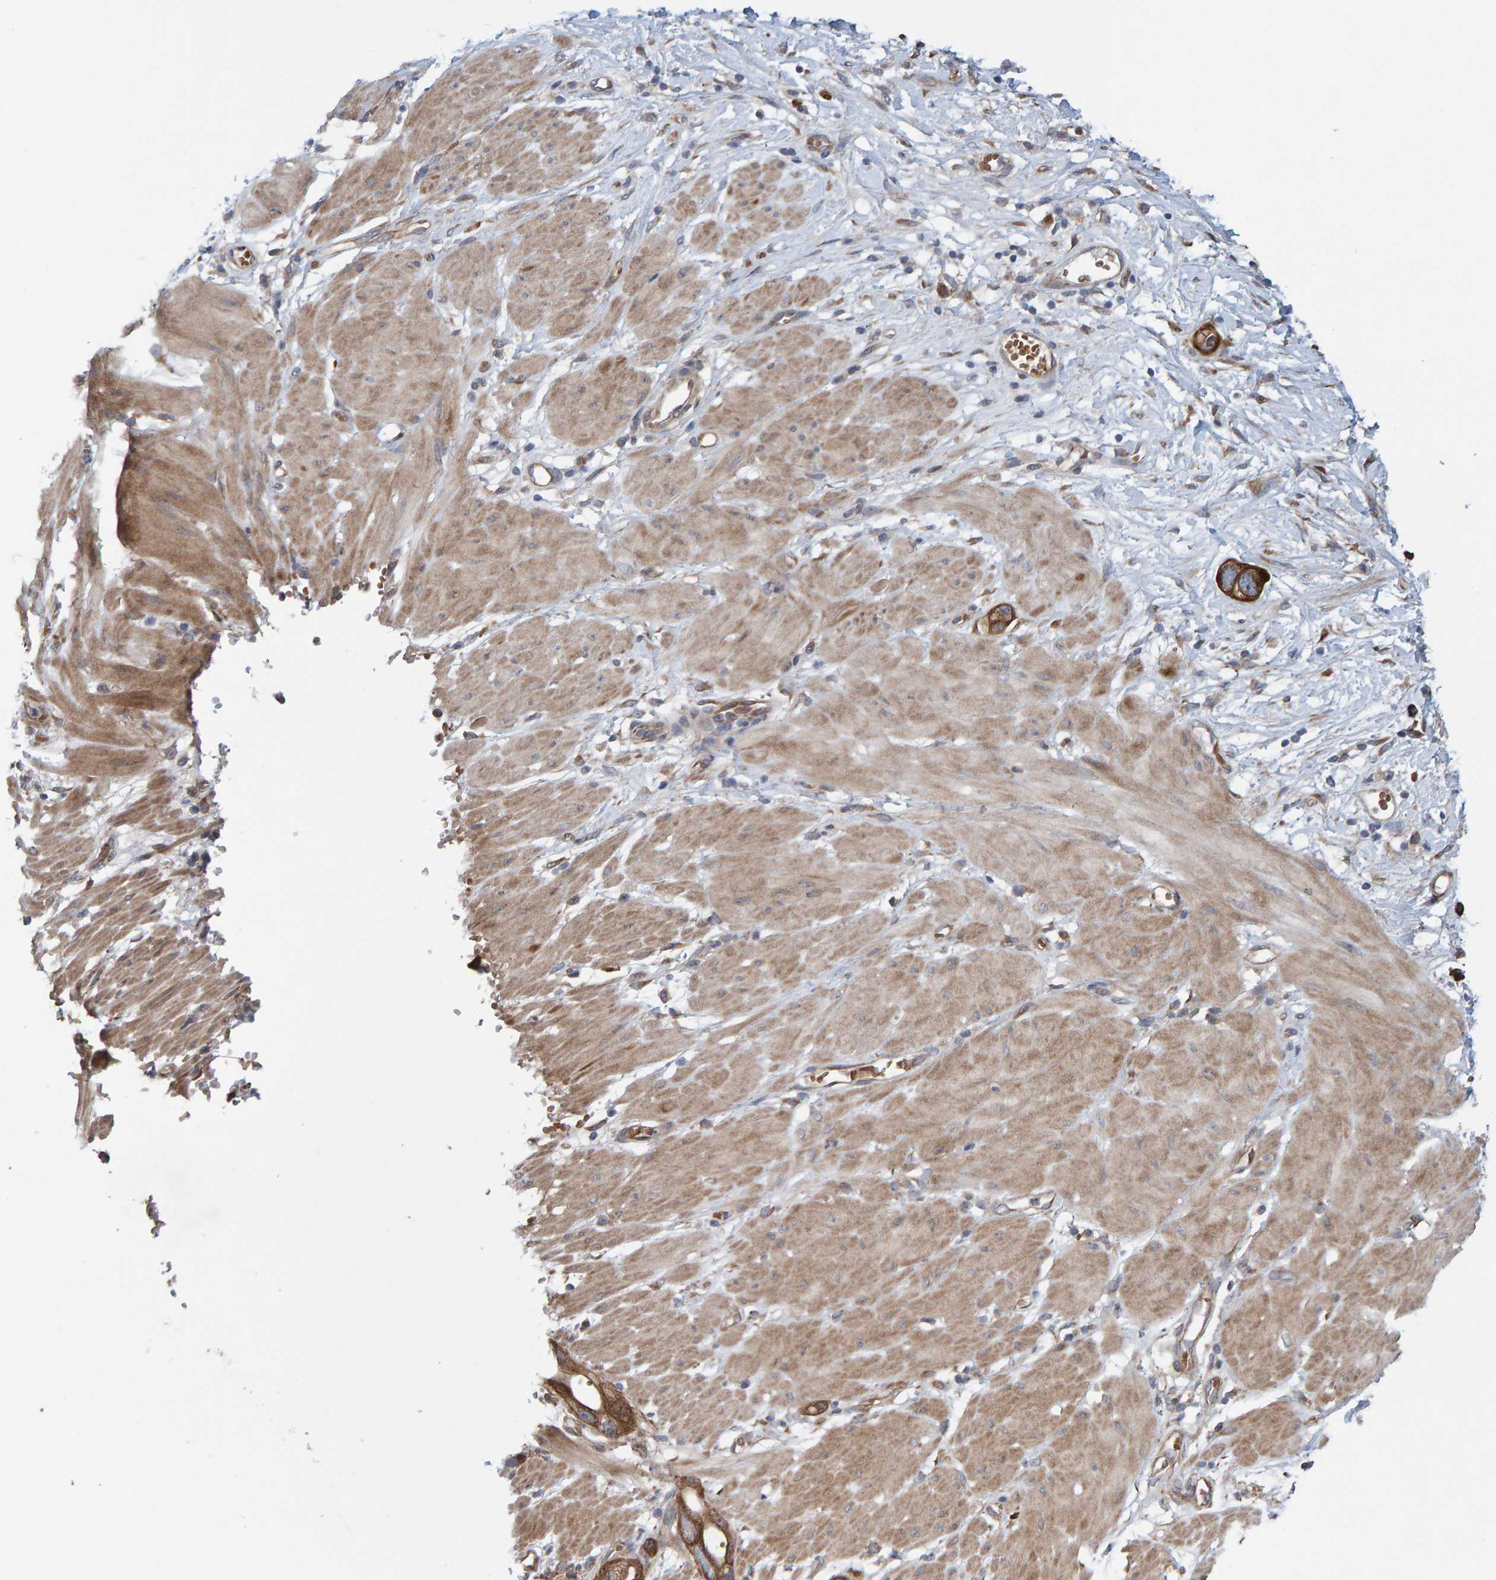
{"staining": {"intensity": "moderate", "quantity": ">75%", "location": "cytoplasmic/membranous"}, "tissue": "stomach cancer", "cell_type": "Tumor cells", "image_type": "cancer", "snomed": [{"axis": "morphology", "description": "Adenocarcinoma, NOS"}, {"axis": "topography", "description": "Stomach"}, {"axis": "topography", "description": "Stomach, lower"}], "caption": "A brown stain shows moderate cytoplasmic/membranous expression of a protein in stomach cancer tumor cells. (DAB = brown stain, brightfield microscopy at high magnification).", "gene": "LRSAM1", "patient": {"sex": "female", "age": 48}}